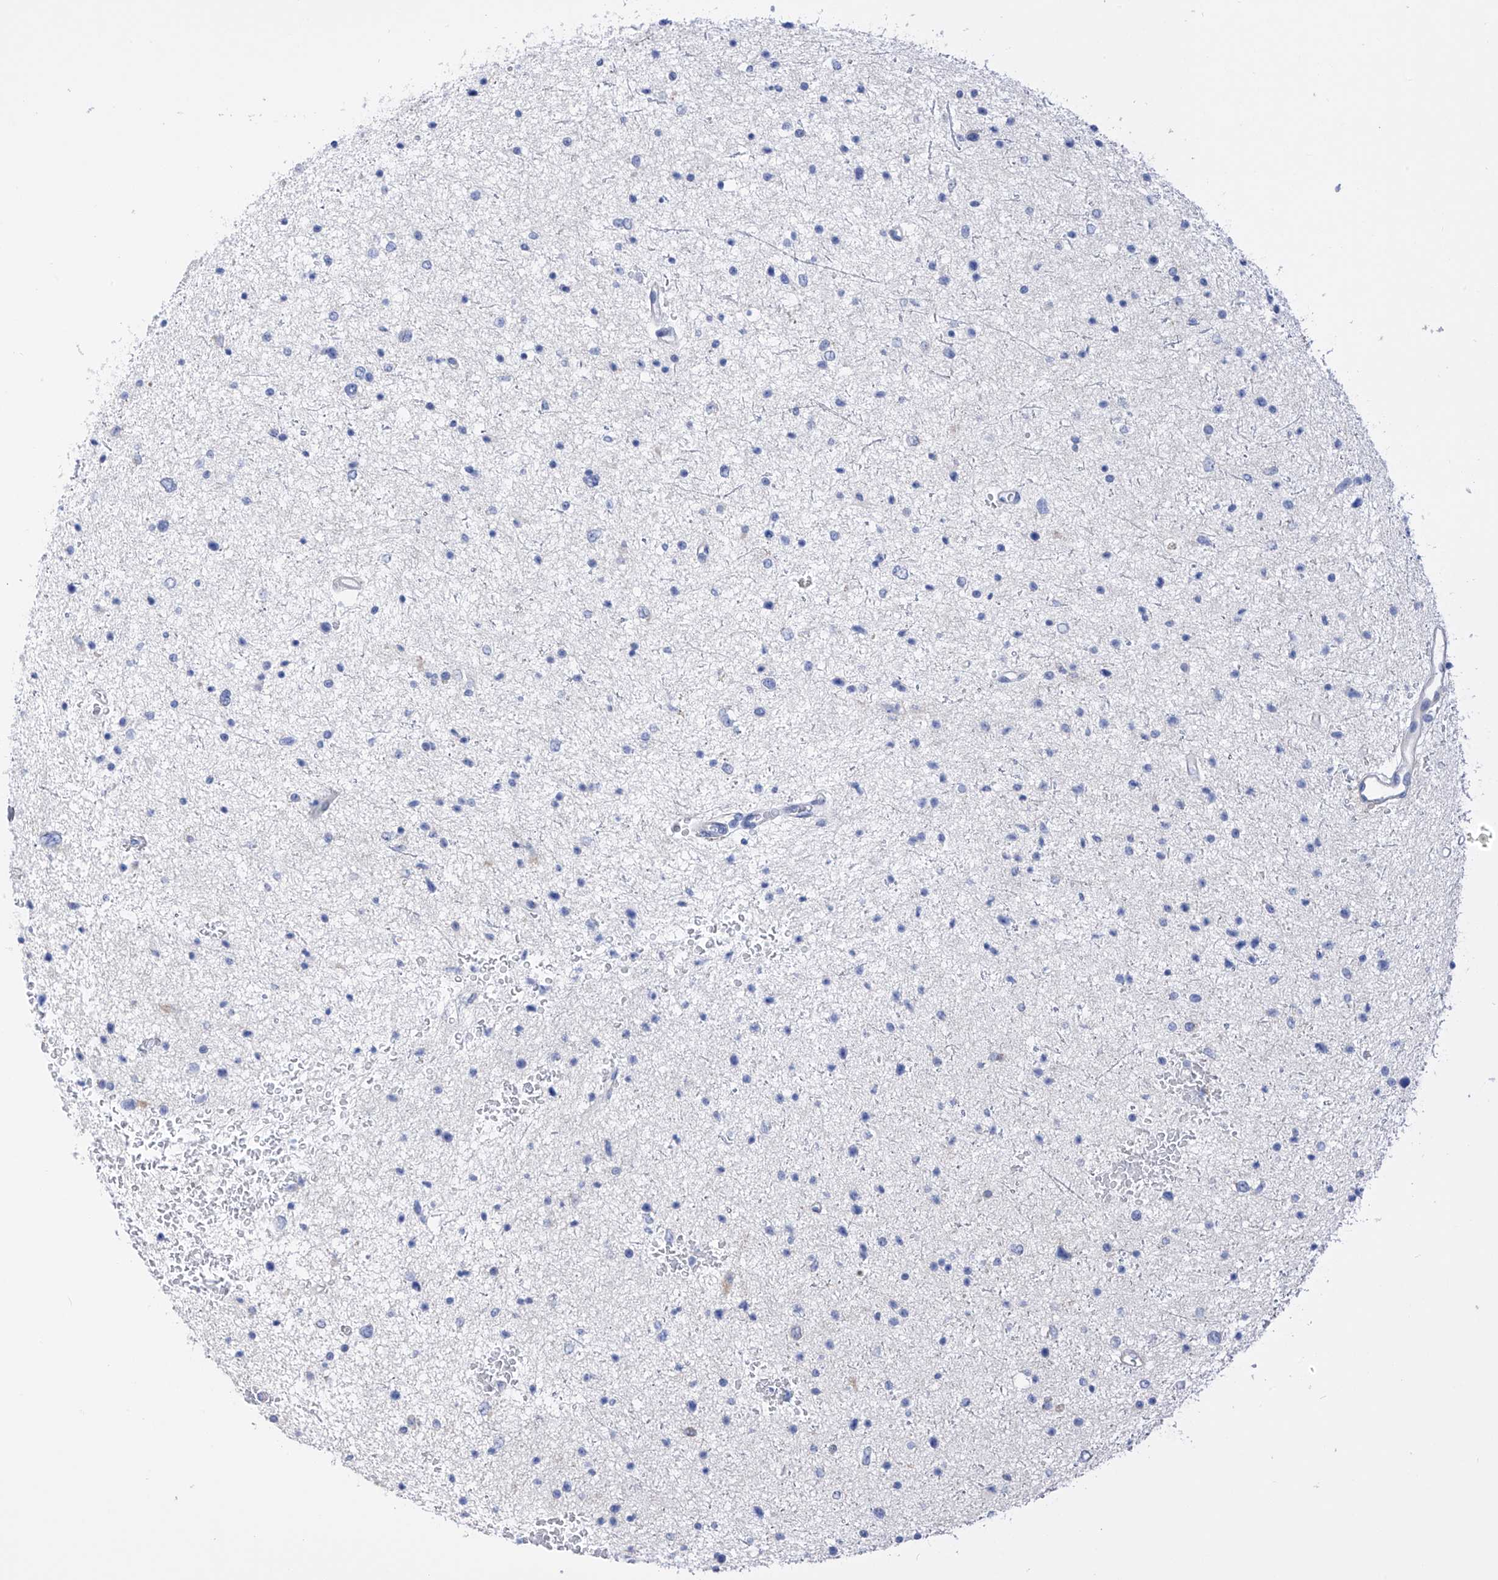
{"staining": {"intensity": "negative", "quantity": "none", "location": "none"}, "tissue": "glioma", "cell_type": "Tumor cells", "image_type": "cancer", "snomed": [{"axis": "morphology", "description": "Glioma, malignant, Low grade"}, {"axis": "topography", "description": "Cerebral cortex"}], "caption": "DAB (3,3'-diaminobenzidine) immunohistochemical staining of glioma shows no significant positivity in tumor cells.", "gene": "REC8", "patient": {"sex": "female", "age": 39}}